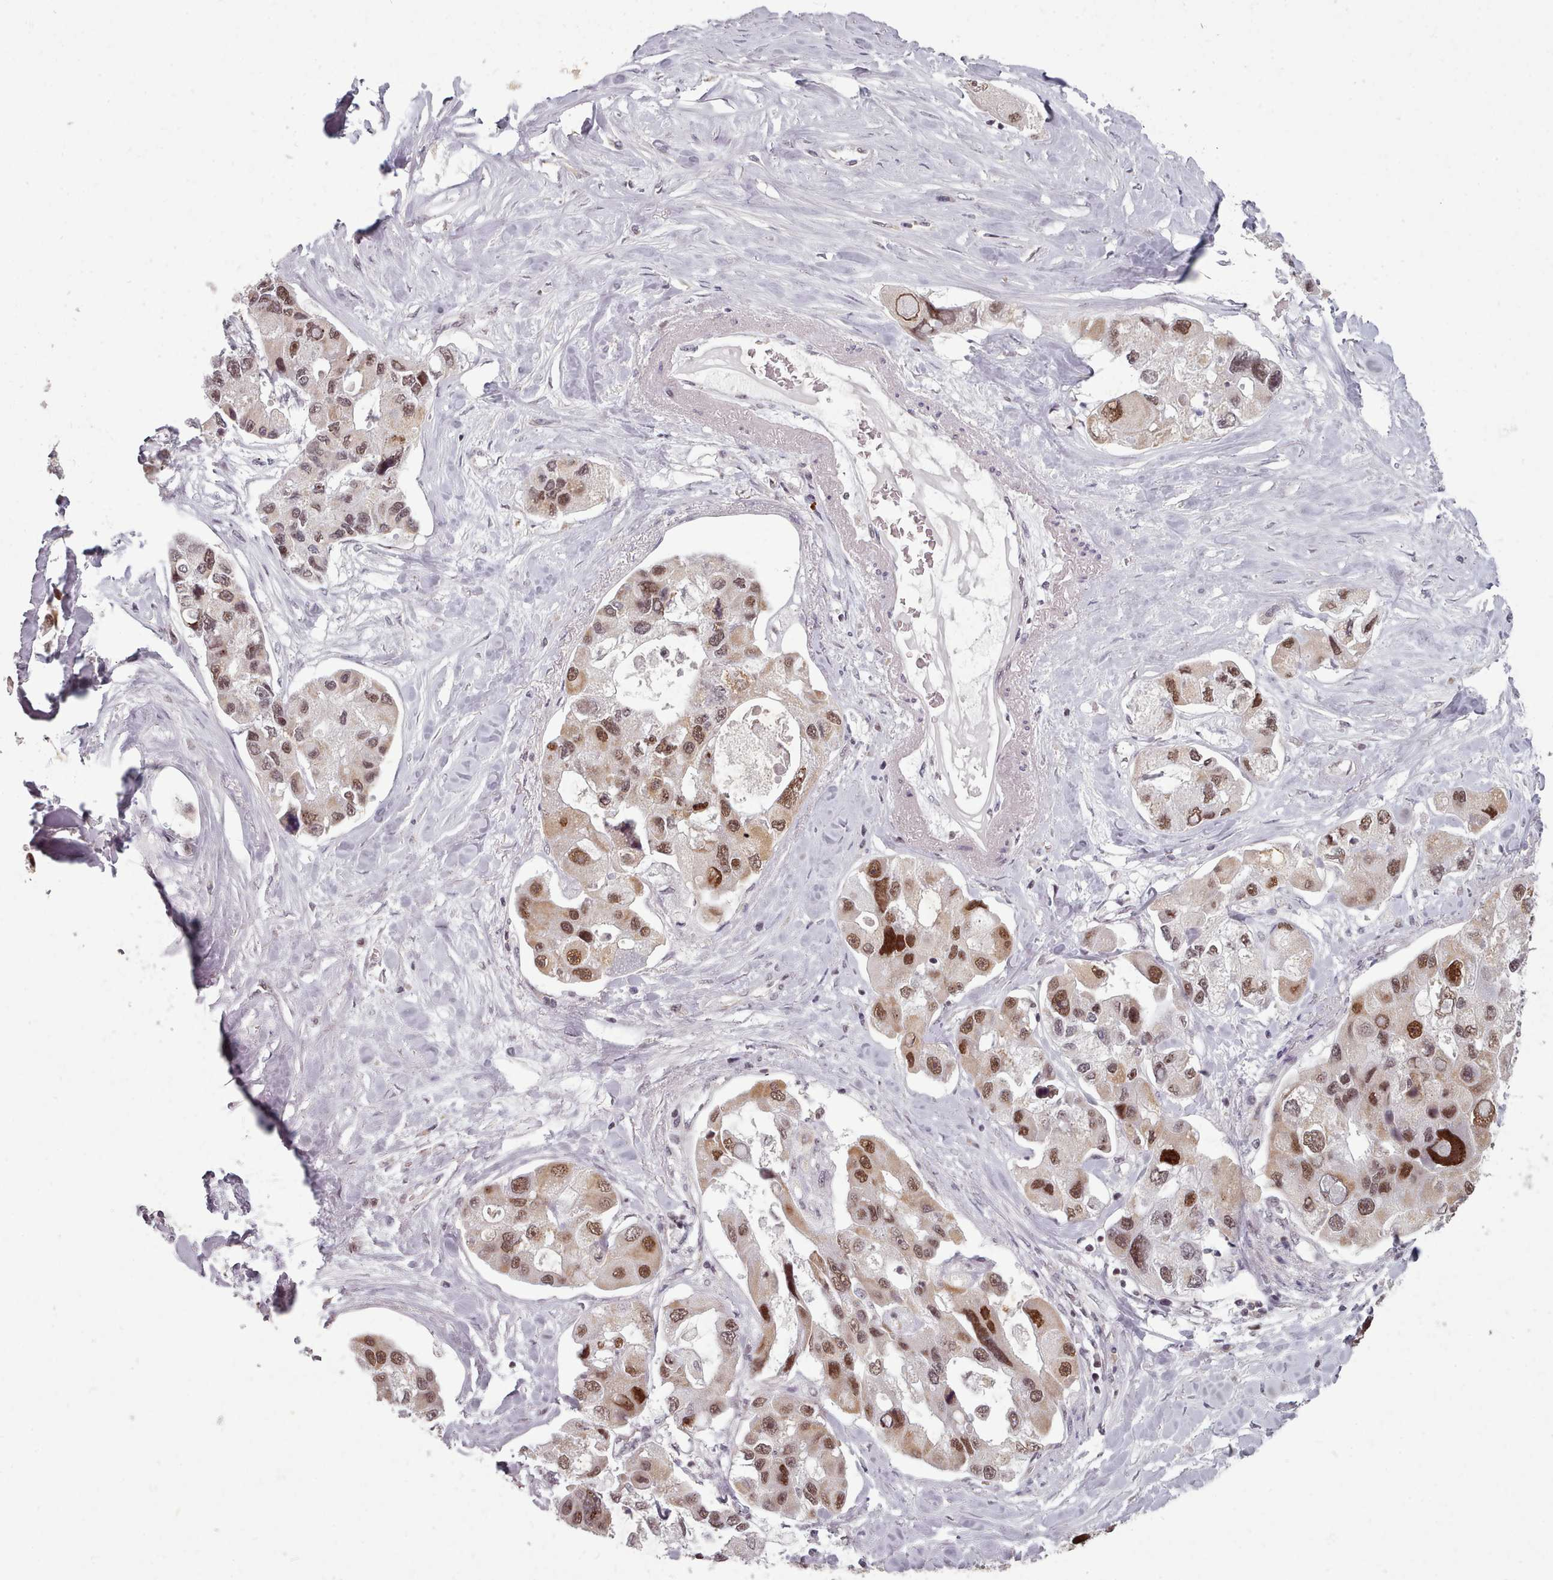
{"staining": {"intensity": "strong", "quantity": ">75%", "location": "nuclear"}, "tissue": "lung cancer", "cell_type": "Tumor cells", "image_type": "cancer", "snomed": [{"axis": "morphology", "description": "Adenocarcinoma, NOS"}, {"axis": "topography", "description": "Lung"}], "caption": "Protein staining of lung cancer tissue demonstrates strong nuclear positivity in approximately >75% of tumor cells.", "gene": "SRSF9", "patient": {"sex": "female", "age": 54}}